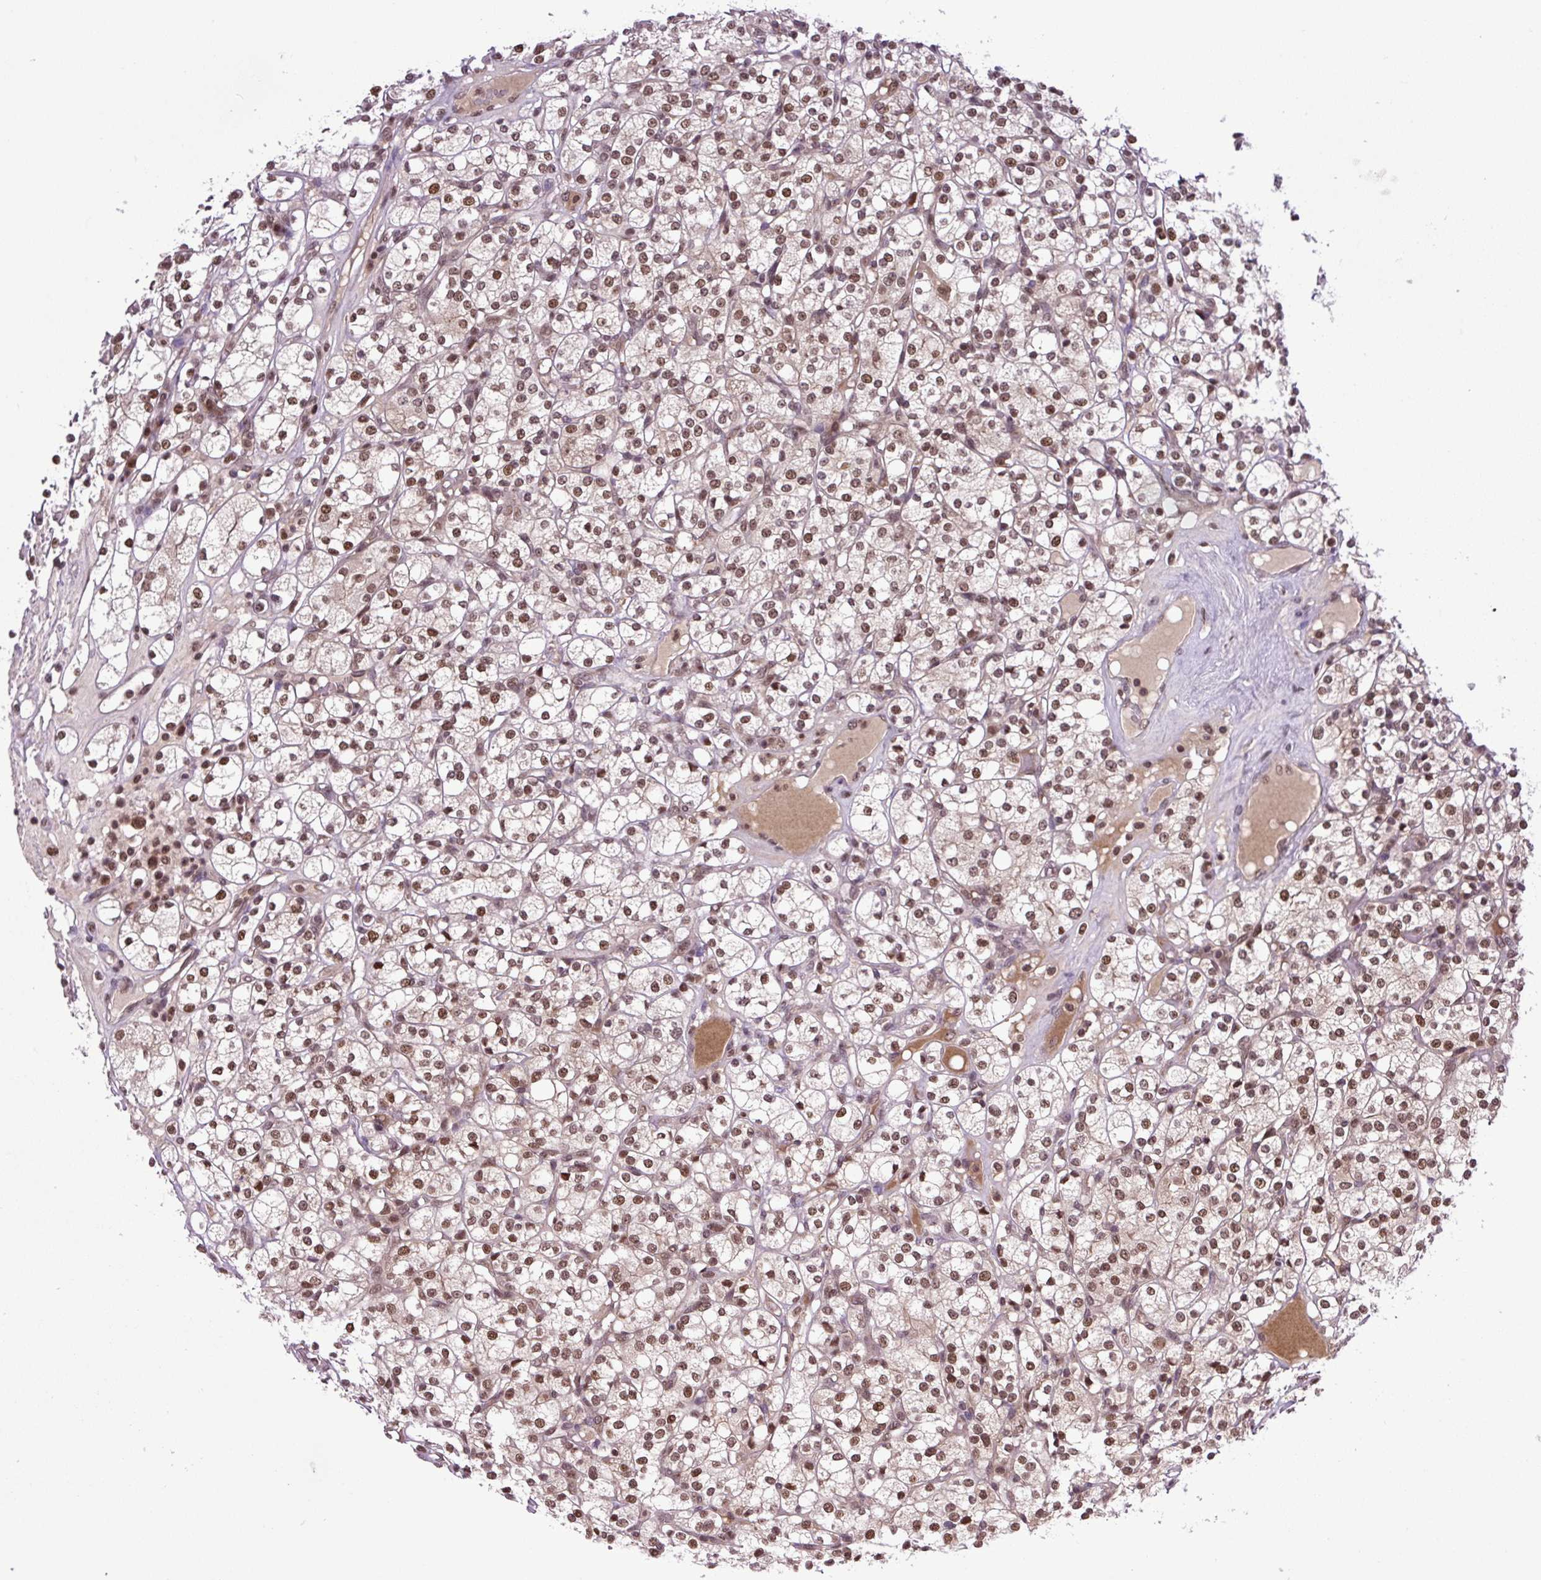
{"staining": {"intensity": "moderate", "quantity": ">75%", "location": "nuclear"}, "tissue": "renal cancer", "cell_type": "Tumor cells", "image_type": "cancer", "snomed": [{"axis": "morphology", "description": "Adenocarcinoma, NOS"}, {"axis": "topography", "description": "Kidney"}], "caption": "High-power microscopy captured an immunohistochemistry (IHC) micrograph of renal adenocarcinoma, revealing moderate nuclear staining in approximately >75% of tumor cells.", "gene": "SGTA", "patient": {"sex": "male", "age": 77}}